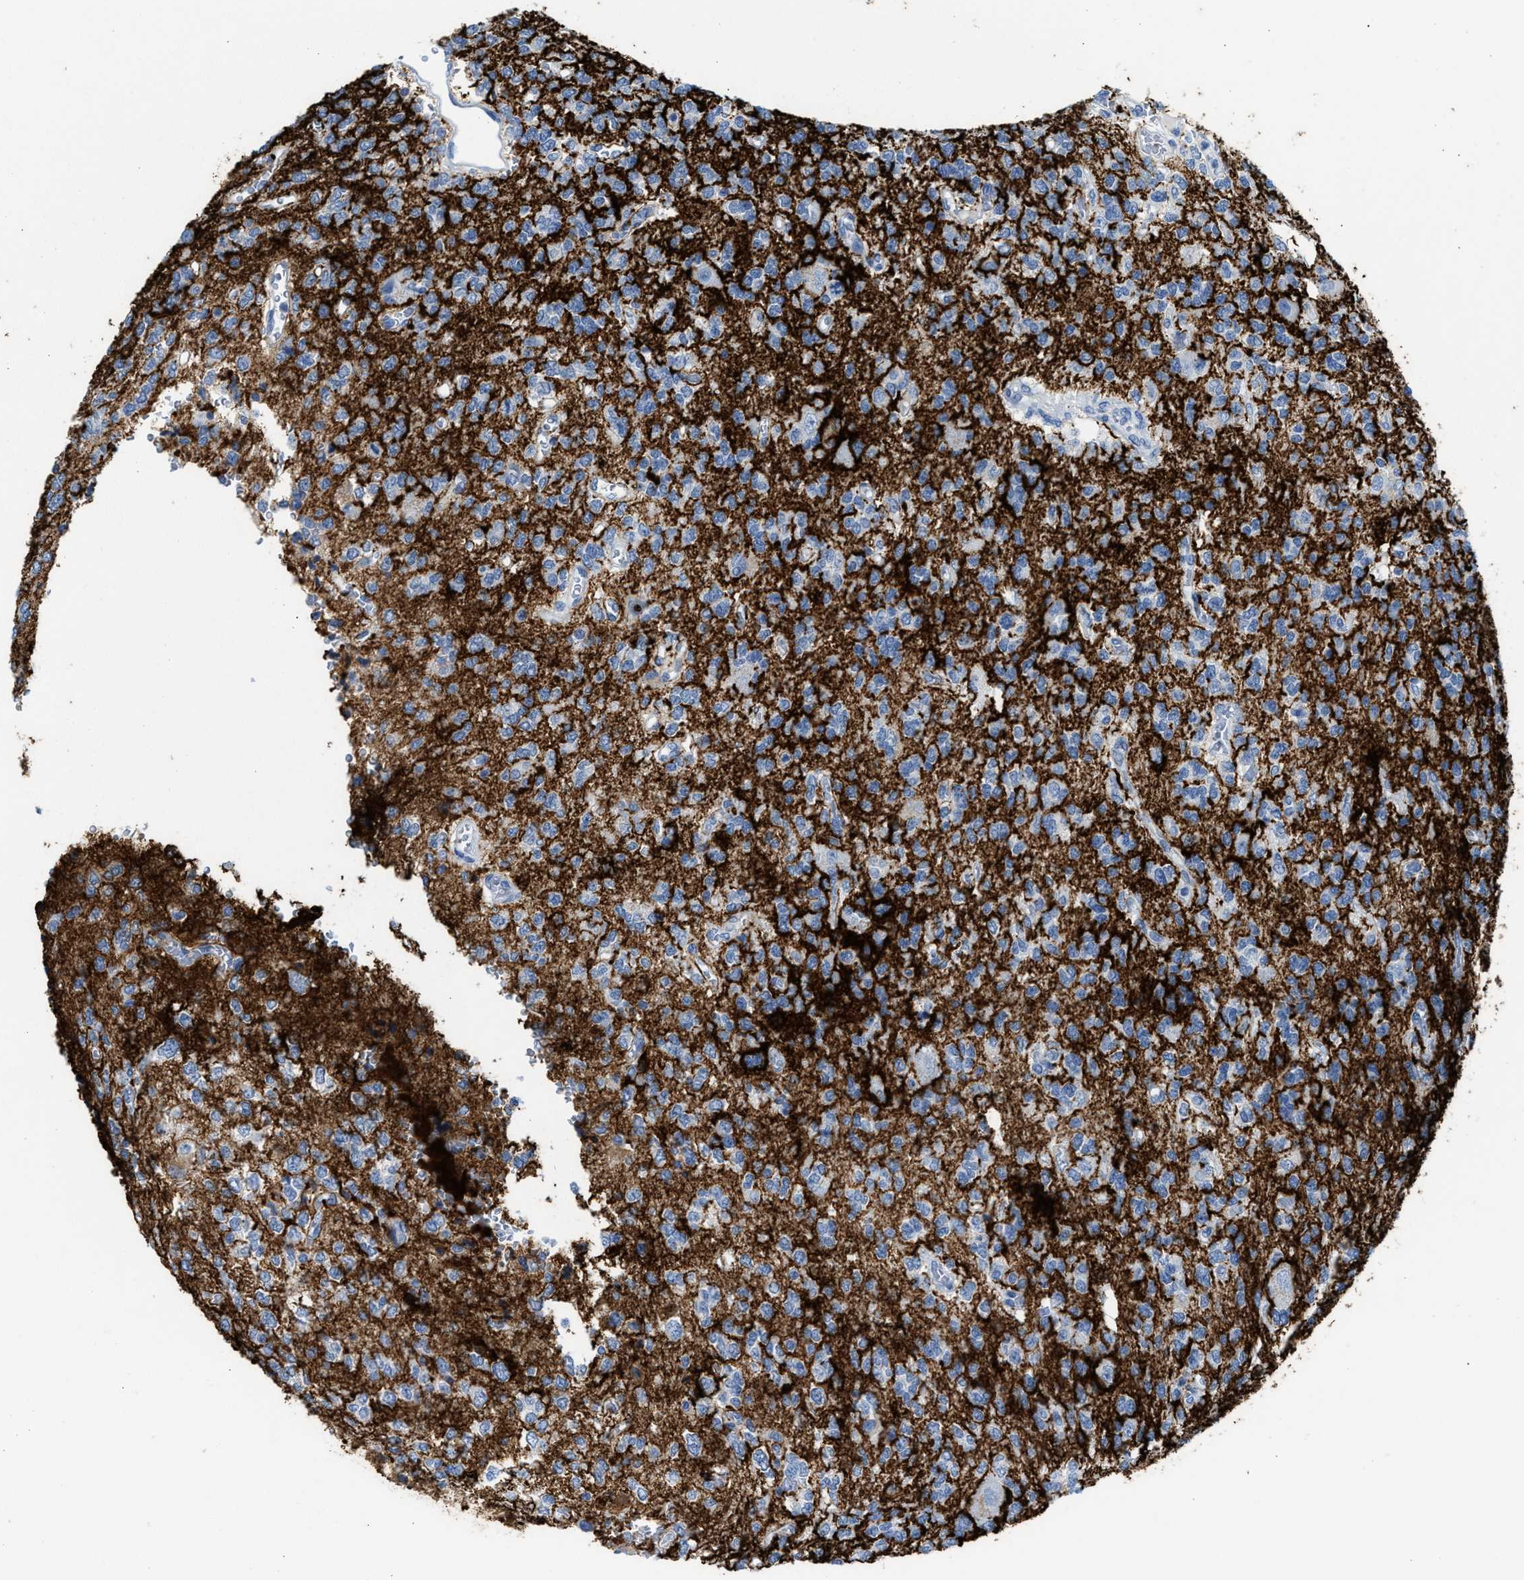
{"staining": {"intensity": "negative", "quantity": "none", "location": "none"}, "tissue": "glioma", "cell_type": "Tumor cells", "image_type": "cancer", "snomed": [{"axis": "morphology", "description": "Glioma, malignant, Low grade"}, {"axis": "topography", "description": "Brain"}], "caption": "Malignant glioma (low-grade) was stained to show a protein in brown. There is no significant positivity in tumor cells.", "gene": "TNR", "patient": {"sex": "male", "age": 38}}